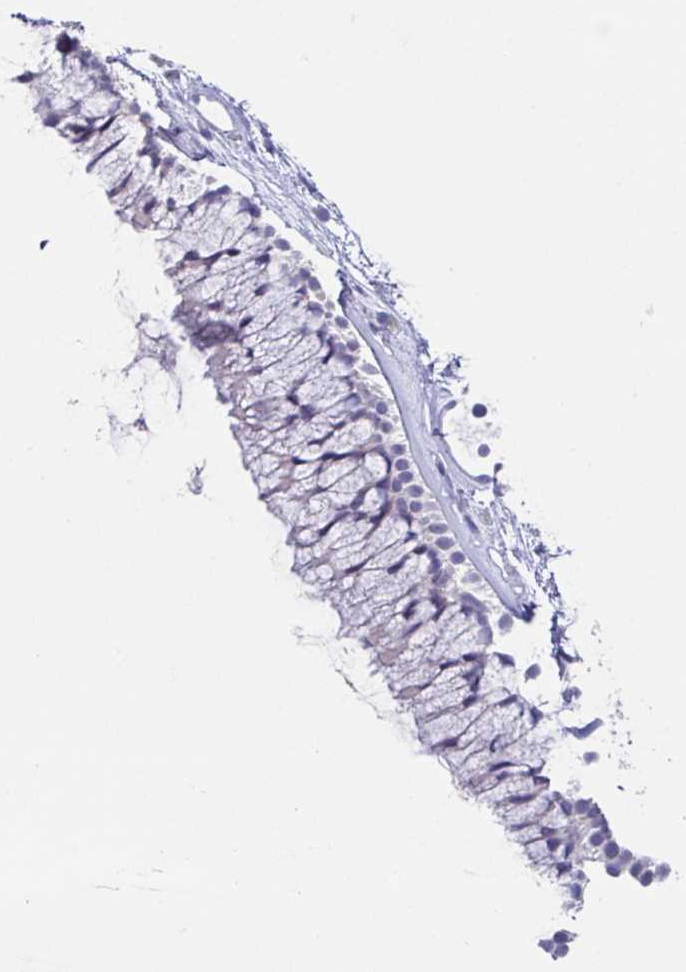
{"staining": {"intensity": "negative", "quantity": "none", "location": "none"}, "tissue": "nasopharynx", "cell_type": "Respiratory epithelial cells", "image_type": "normal", "snomed": [{"axis": "morphology", "description": "Normal tissue, NOS"}, {"axis": "topography", "description": "Nasopharynx"}], "caption": "This photomicrograph is of normal nasopharynx stained with IHC to label a protein in brown with the nuclei are counter-stained blue. There is no staining in respiratory epithelial cells.", "gene": "RDH11", "patient": {"sex": "female", "age": 75}}